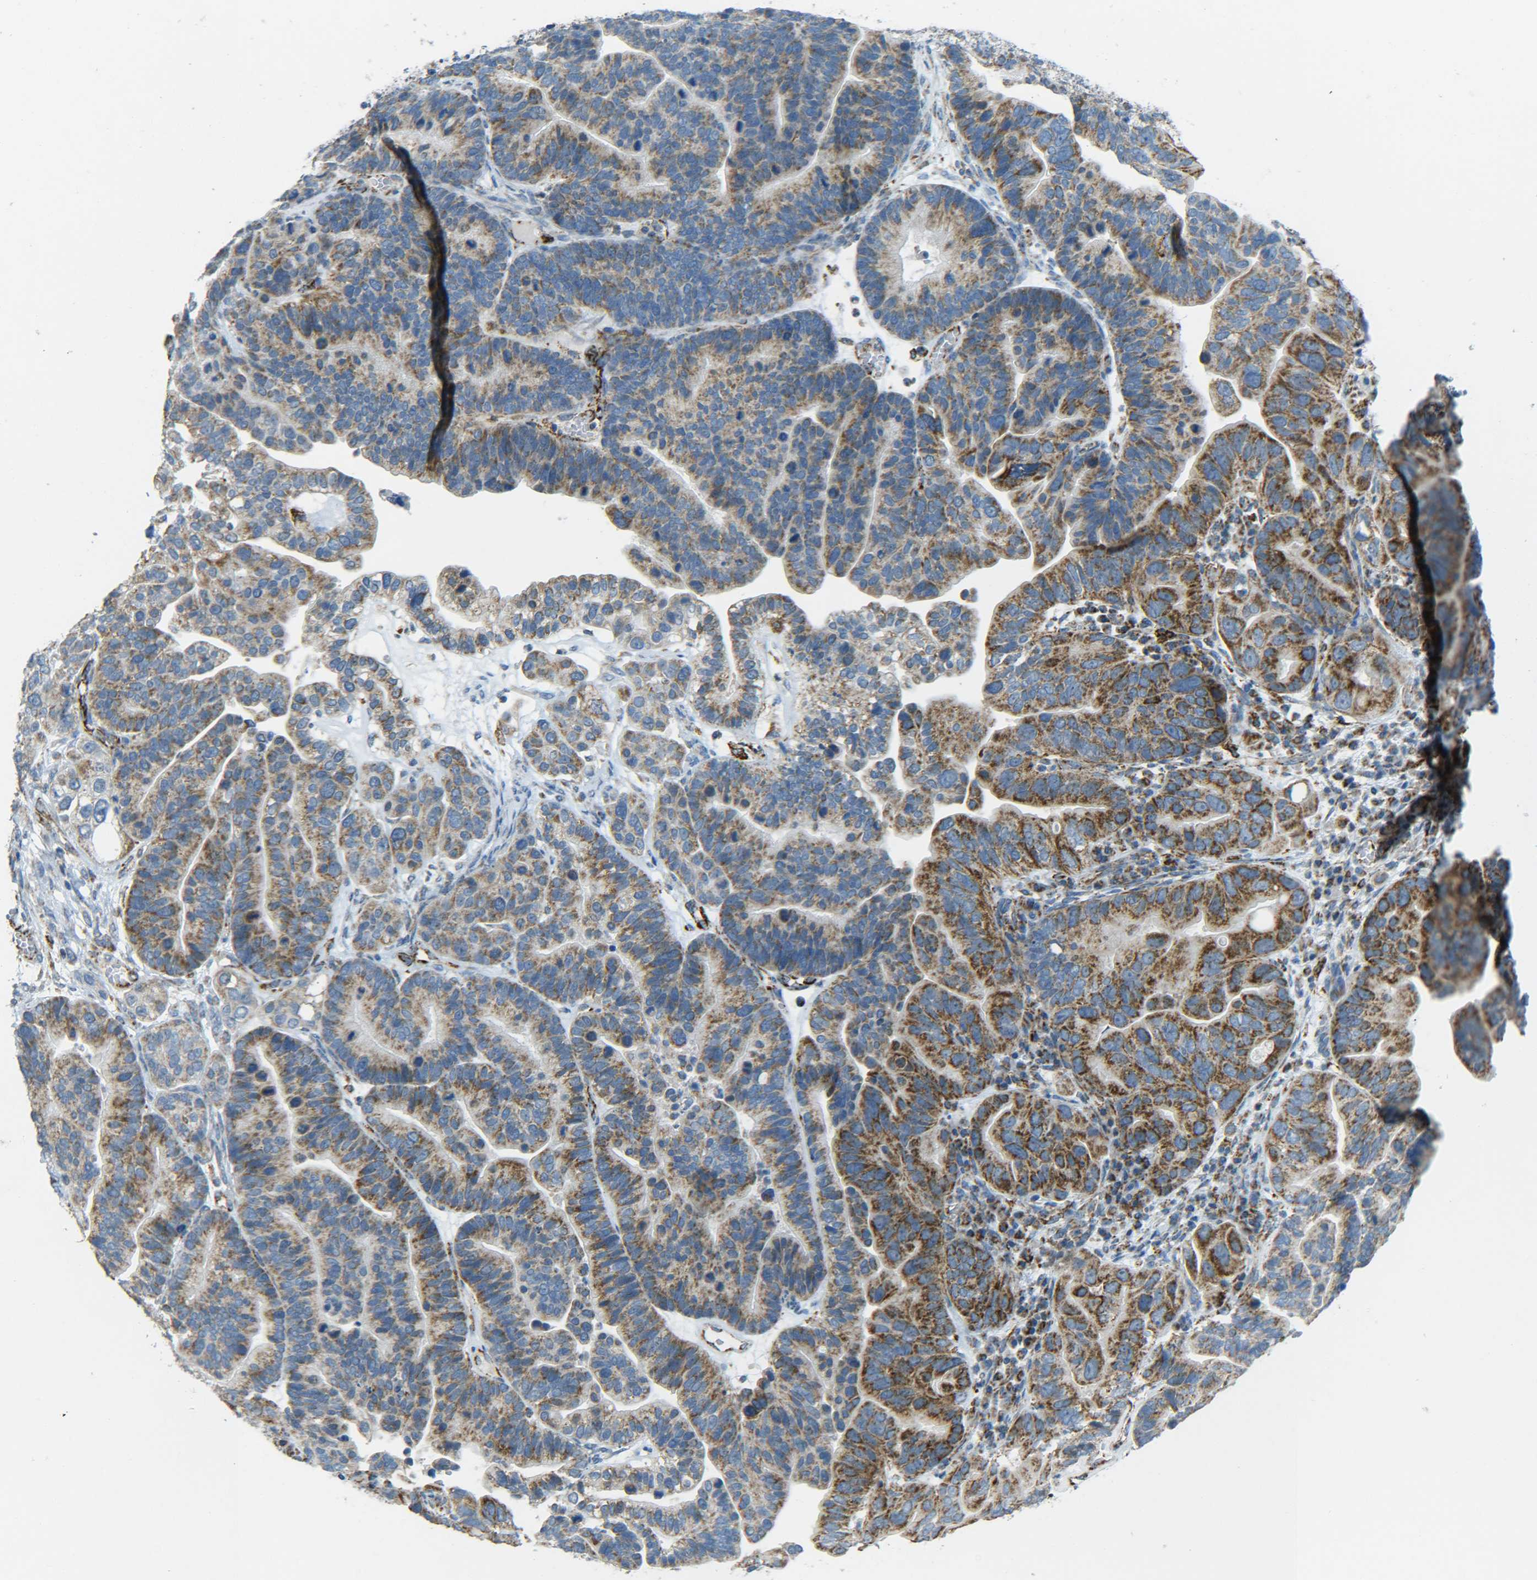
{"staining": {"intensity": "moderate", "quantity": ">75%", "location": "cytoplasmic/membranous"}, "tissue": "ovarian cancer", "cell_type": "Tumor cells", "image_type": "cancer", "snomed": [{"axis": "morphology", "description": "Cystadenocarcinoma, serous, NOS"}, {"axis": "topography", "description": "Ovary"}], "caption": "About >75% of tumor cells in human serous cystadenocarcinoma (ovarian) reveal moderate cytoplasmic/membranous protein positivity as visualized by brown immunohistochemical staining.", "gene": "CYB5R1", "patient": {"sex": "female", "age": 56}}